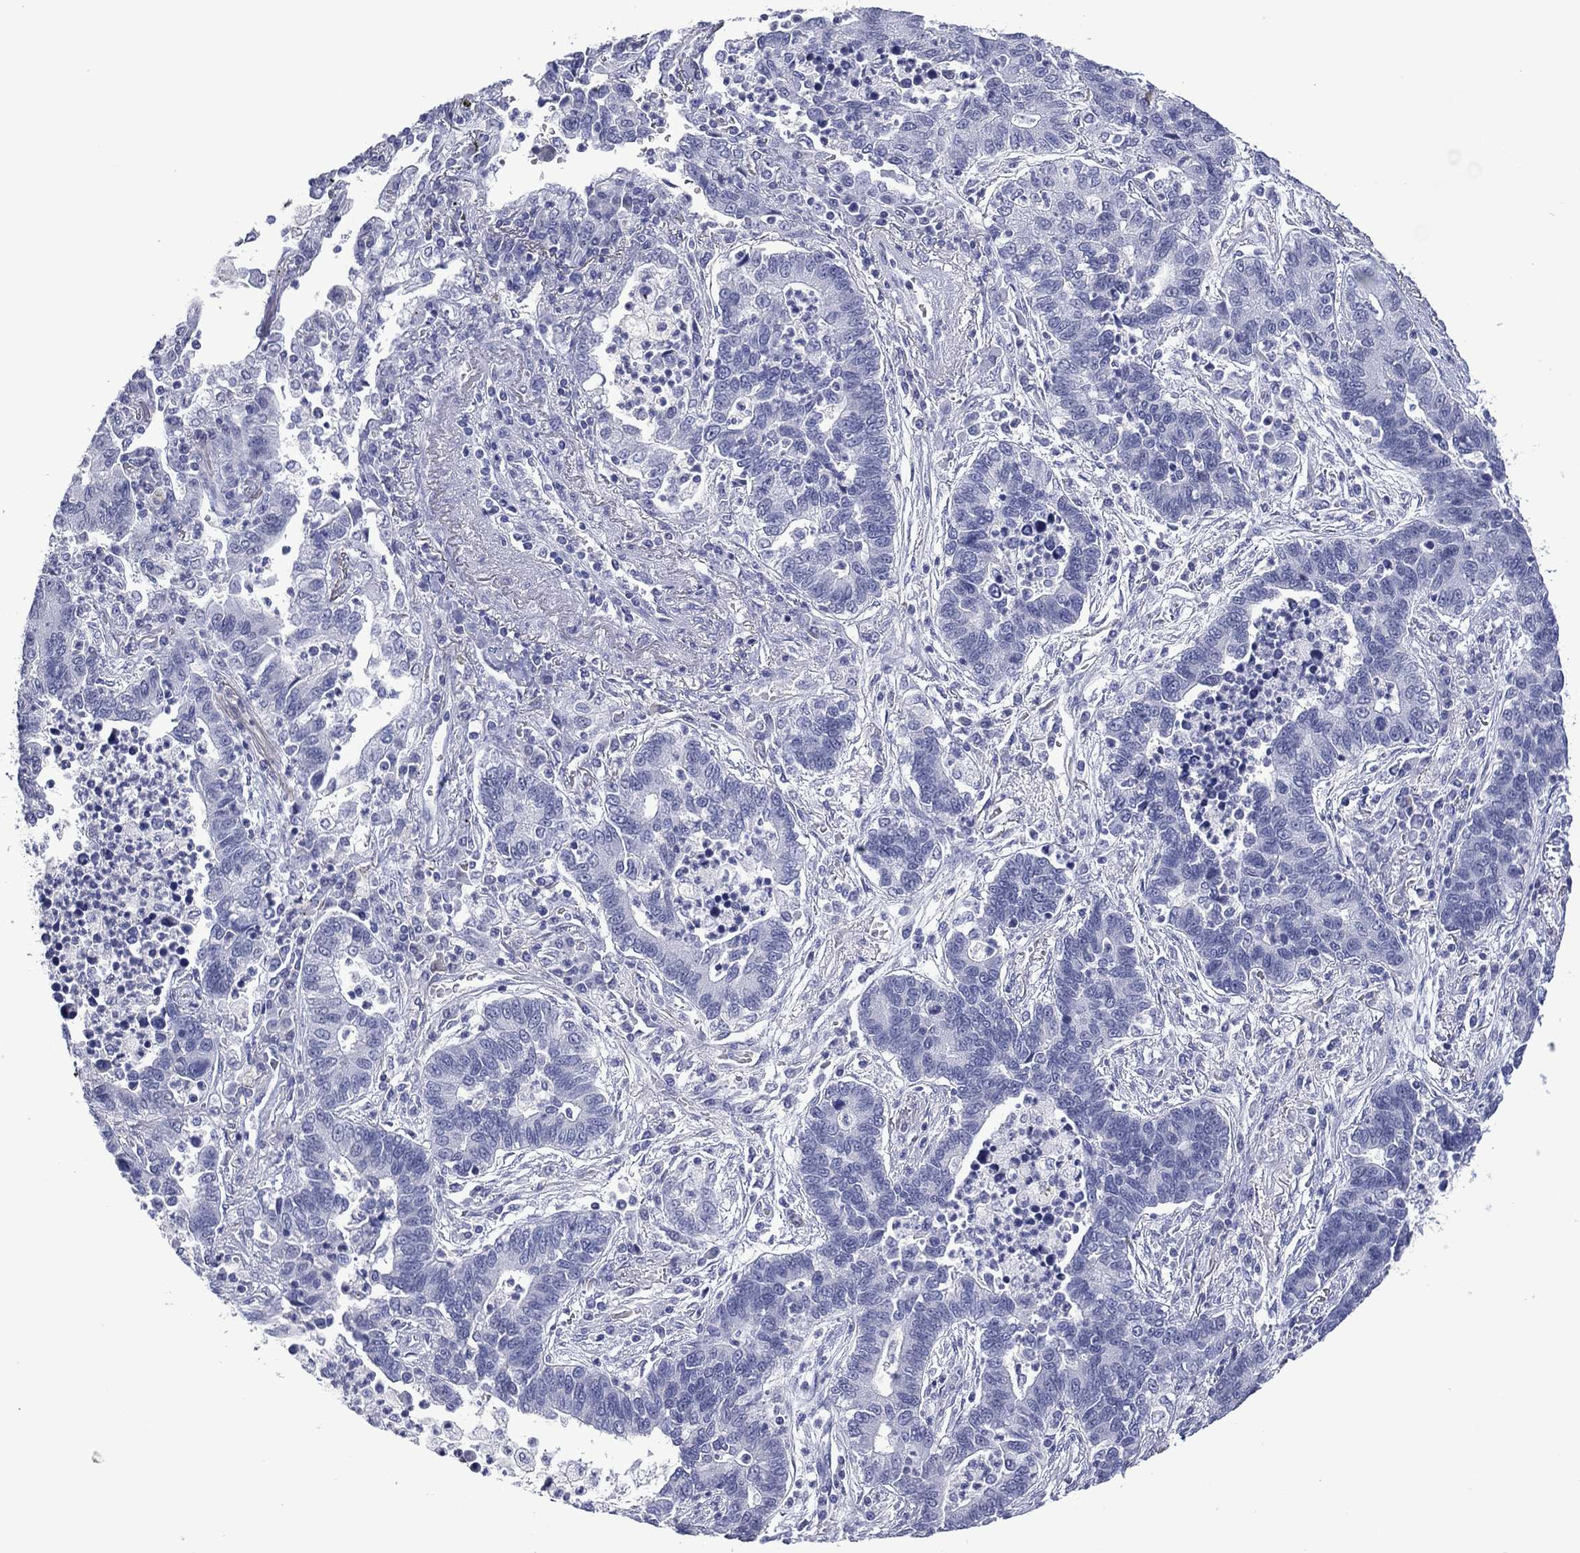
{"staining": {"intensity": "negative", "quantity": "none", "location": "none"}, "tissue": "lung cancer", "cell_type": "Tumor cells", "image_type": "cancer", "snomed": [{"axis": "morphology", "description": "Adenocarcinoma, NOS"}, {"axis": "topography", "description": "Lung"}], "caption": "Immunohistochemical staining of human lung cancer reveals no significant positivity in tumor cells. (IHC, brightfield microscopy, high magnification).", "gene": "UTF1", "patient": {"sex": "female", "age": 57}}